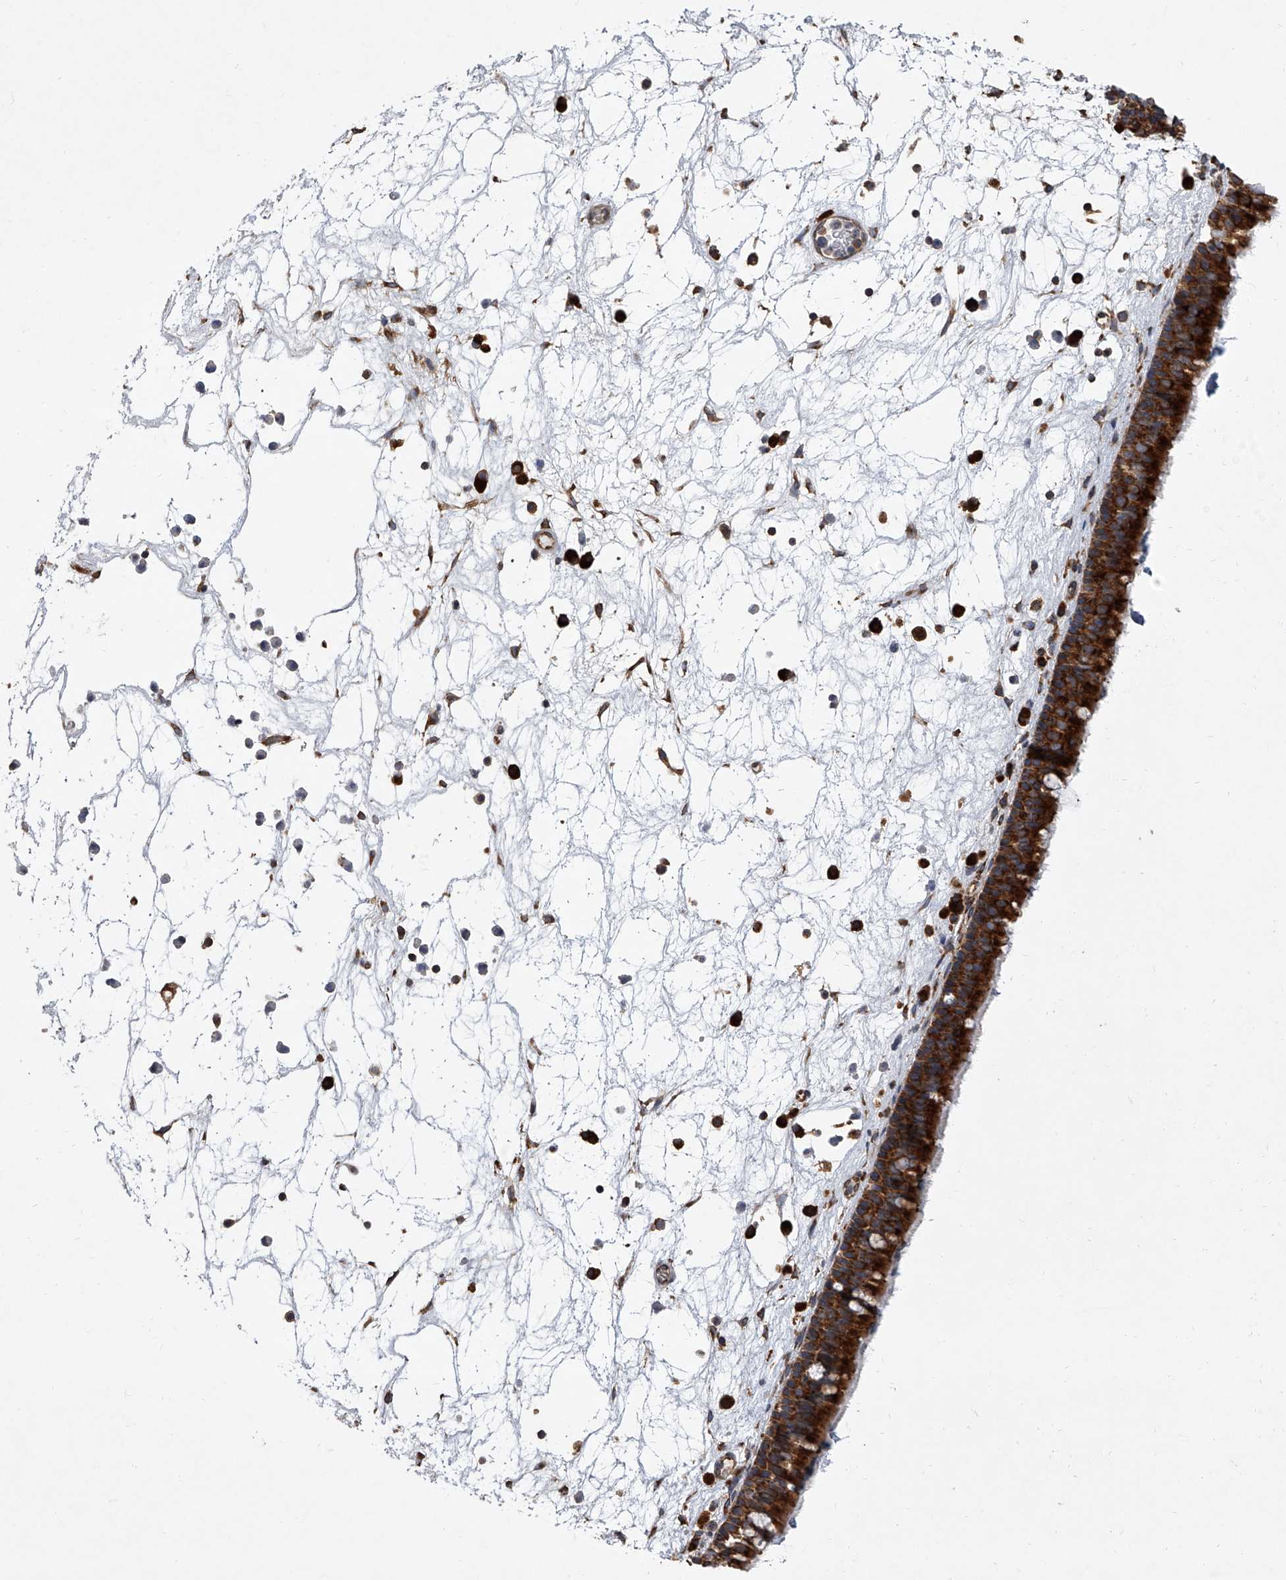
{"staining": {"intensity": "strong", "quantity": ">75%", "location": "cytoplasmic/membranous"}, "tissue": "nasopharynx", "cell_type": "Respiratory epithelial cells", "image_type": "normal", "snomed": [{"axis": "morphology", "description": "Normal tissue, NOS"}, {"axis": "morphology", "description": "Inflammation, NOS"}, {"axis": "morphology", "description": "Malignant melanoma, Metastatic site"}, {"axis": "topography", "description": "Nasopharynx"}], "caption": "Human nasopharynx stained for a protein (brown) reveals strong cytoplasmic/membranous positive positivity in about >75% of respiratory epithelial cells.", "gene": "EIF2S2", "patient": {"sex": "male", "age": 70}}